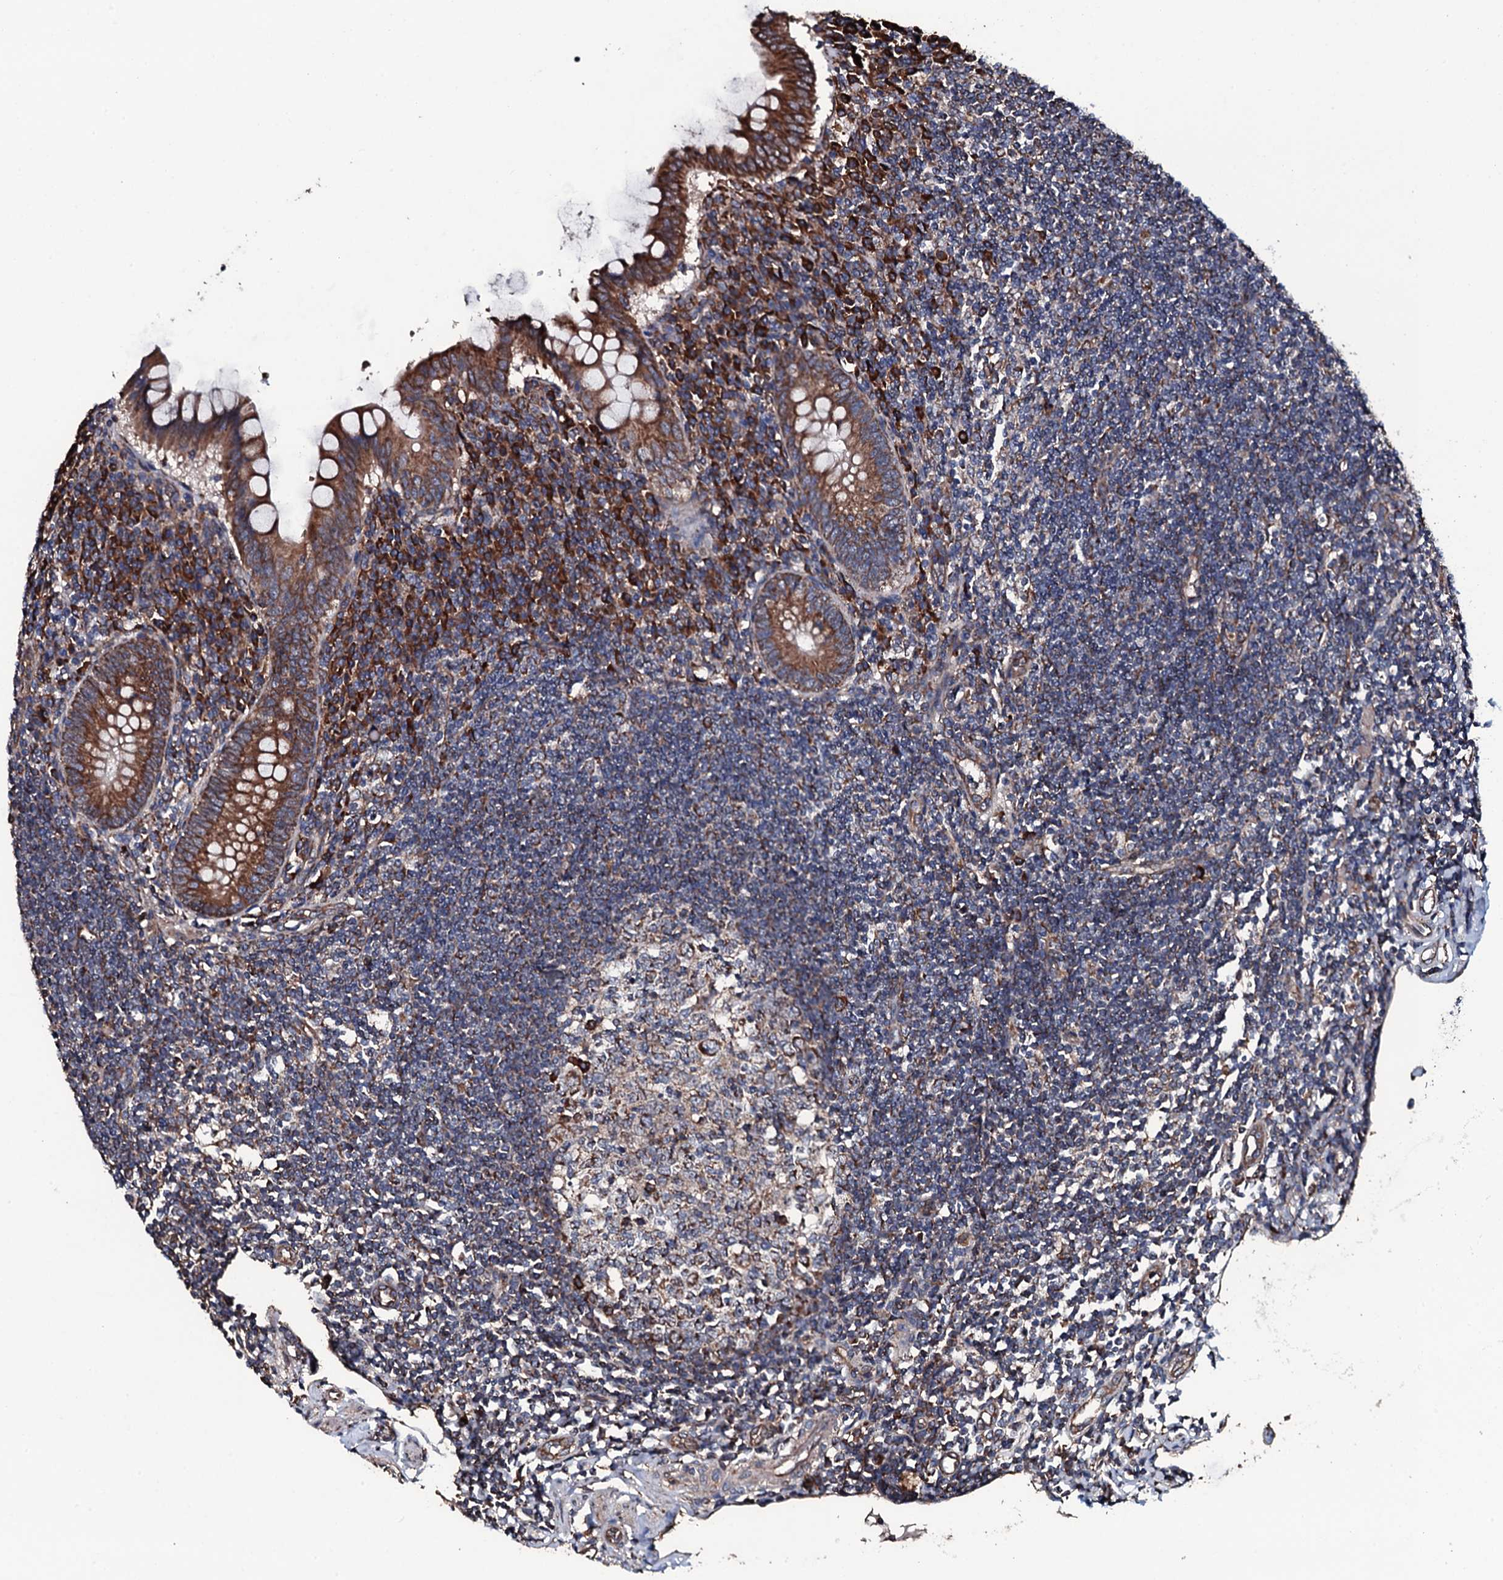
{"staining": {"intensity": "strong", "quantity": ">75%", "location": "cytoplasmic/membranous"}, "tissue": "appendix", "cell_type": "Glandular cells", "image_type": "normal", "snomed": [{"axis": "morphology", "description": "Normal tissue, NOS"}, {"axis": "topography", "description": "Appendix"}], "caption": "Glandular cells exhibit high levels of strong cytoplasmic/membranous expression in about >75% of cells in benign human appendix. (Stains: DAB (3,3'-diaminobenzidine) in brown, nuclei in blue, Microscopy: brightfield microscopy at high magnification).", "gene": "RAB12", "patient": {"sex": "female", "age": 33}}